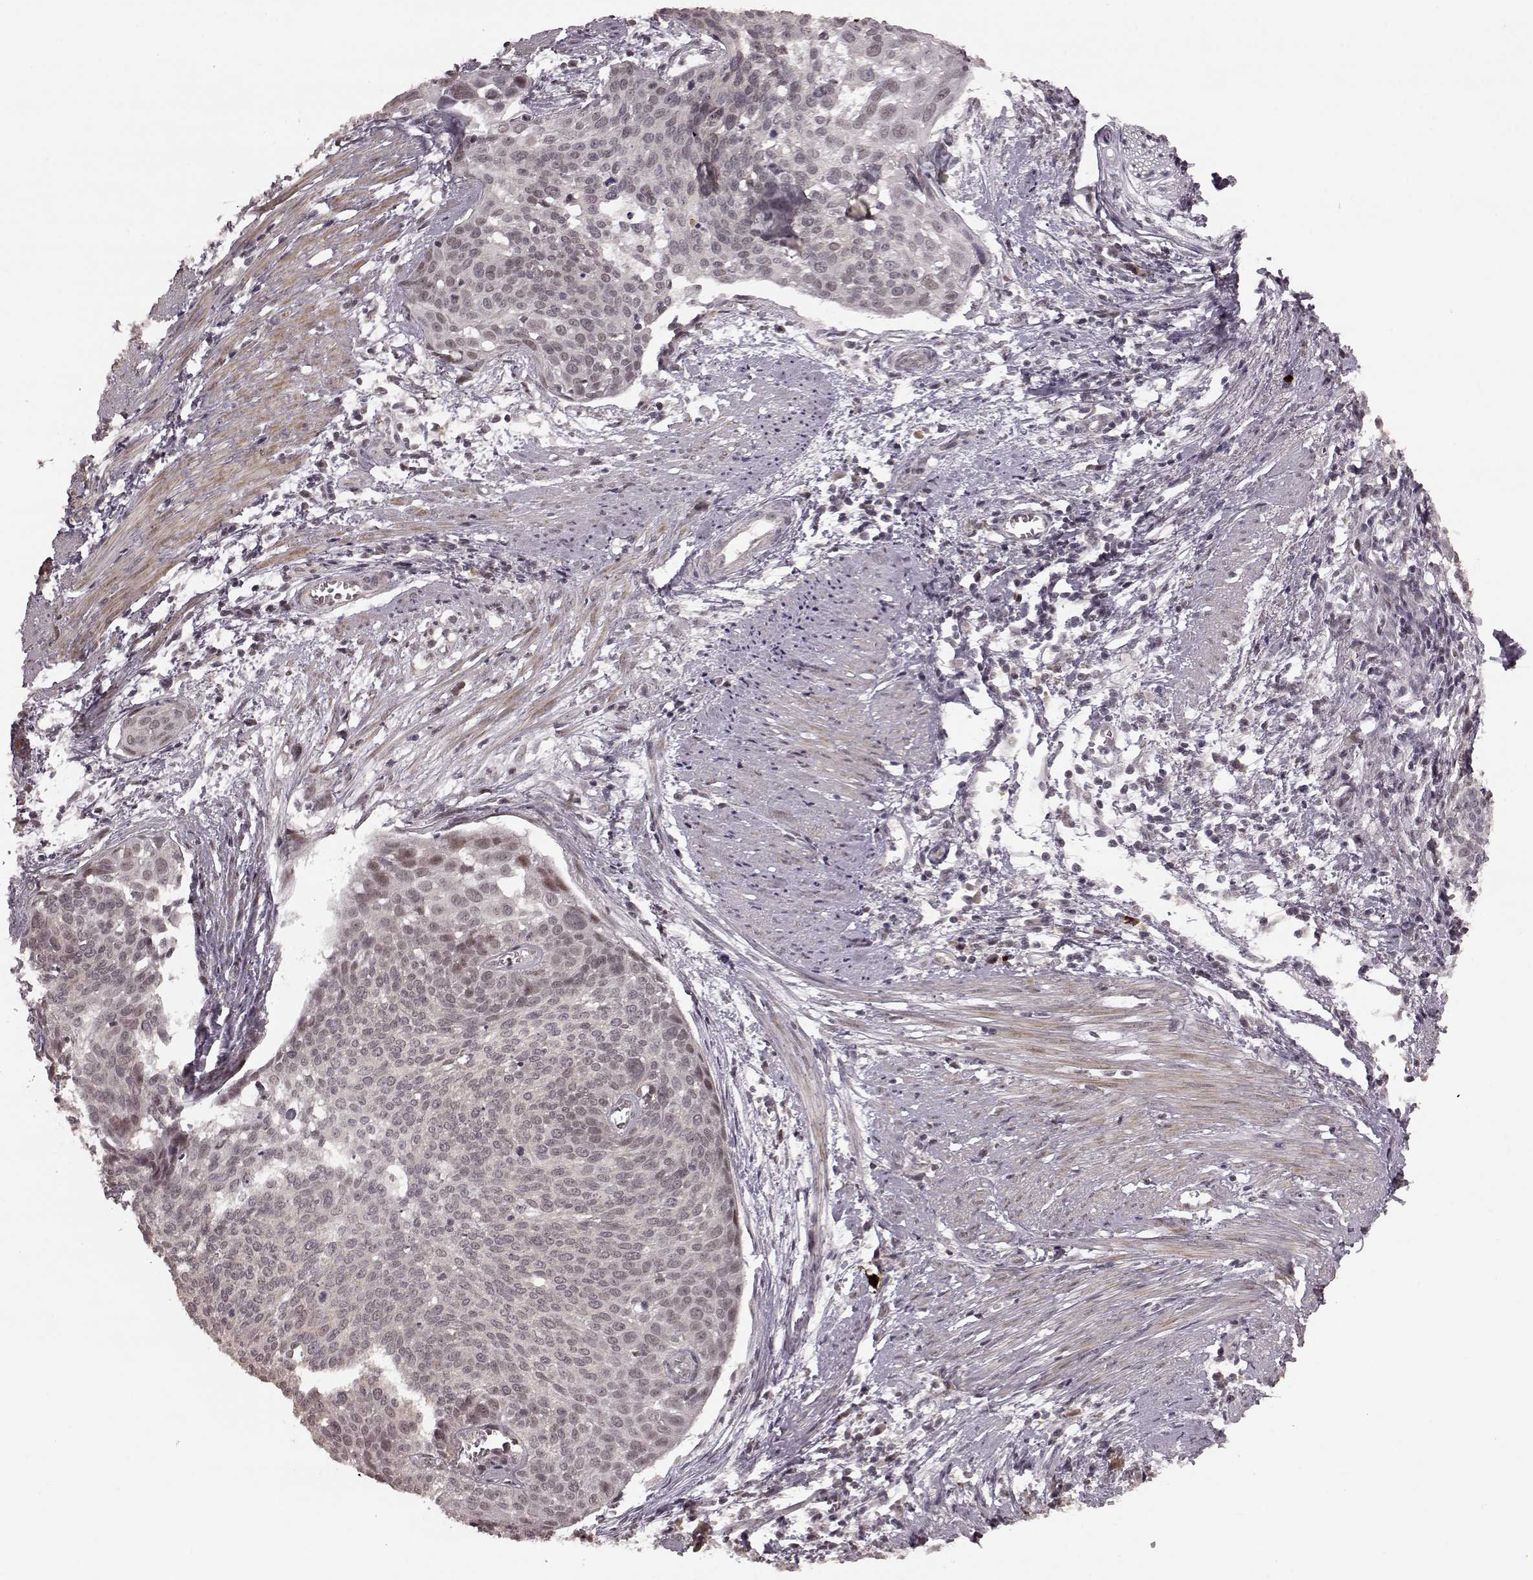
{"staining": {"intensity": "weak", "quantity": "<25%", "location": "nuclear"}, "tissue": "cervical cancer", "cell_type": "Tumor cells", "image_type": "cancer", "snomed": [{"axis": "morphology", "description": "Squamous cell carcinoma, NOS"}, {"axis": "topography", "description": "Cervix"}], "caption": "Immunohistochemistry (IHC) histopathology image of squamous cell carcinoma (cervical) stained for a protein (brown), which displays no positivity in tumor cells. (DAB (3,3'-diaminobenzidine) IHC, high magnification).", "gene": "PLCB4", "patient": {"sex": "female", "age": 39}}